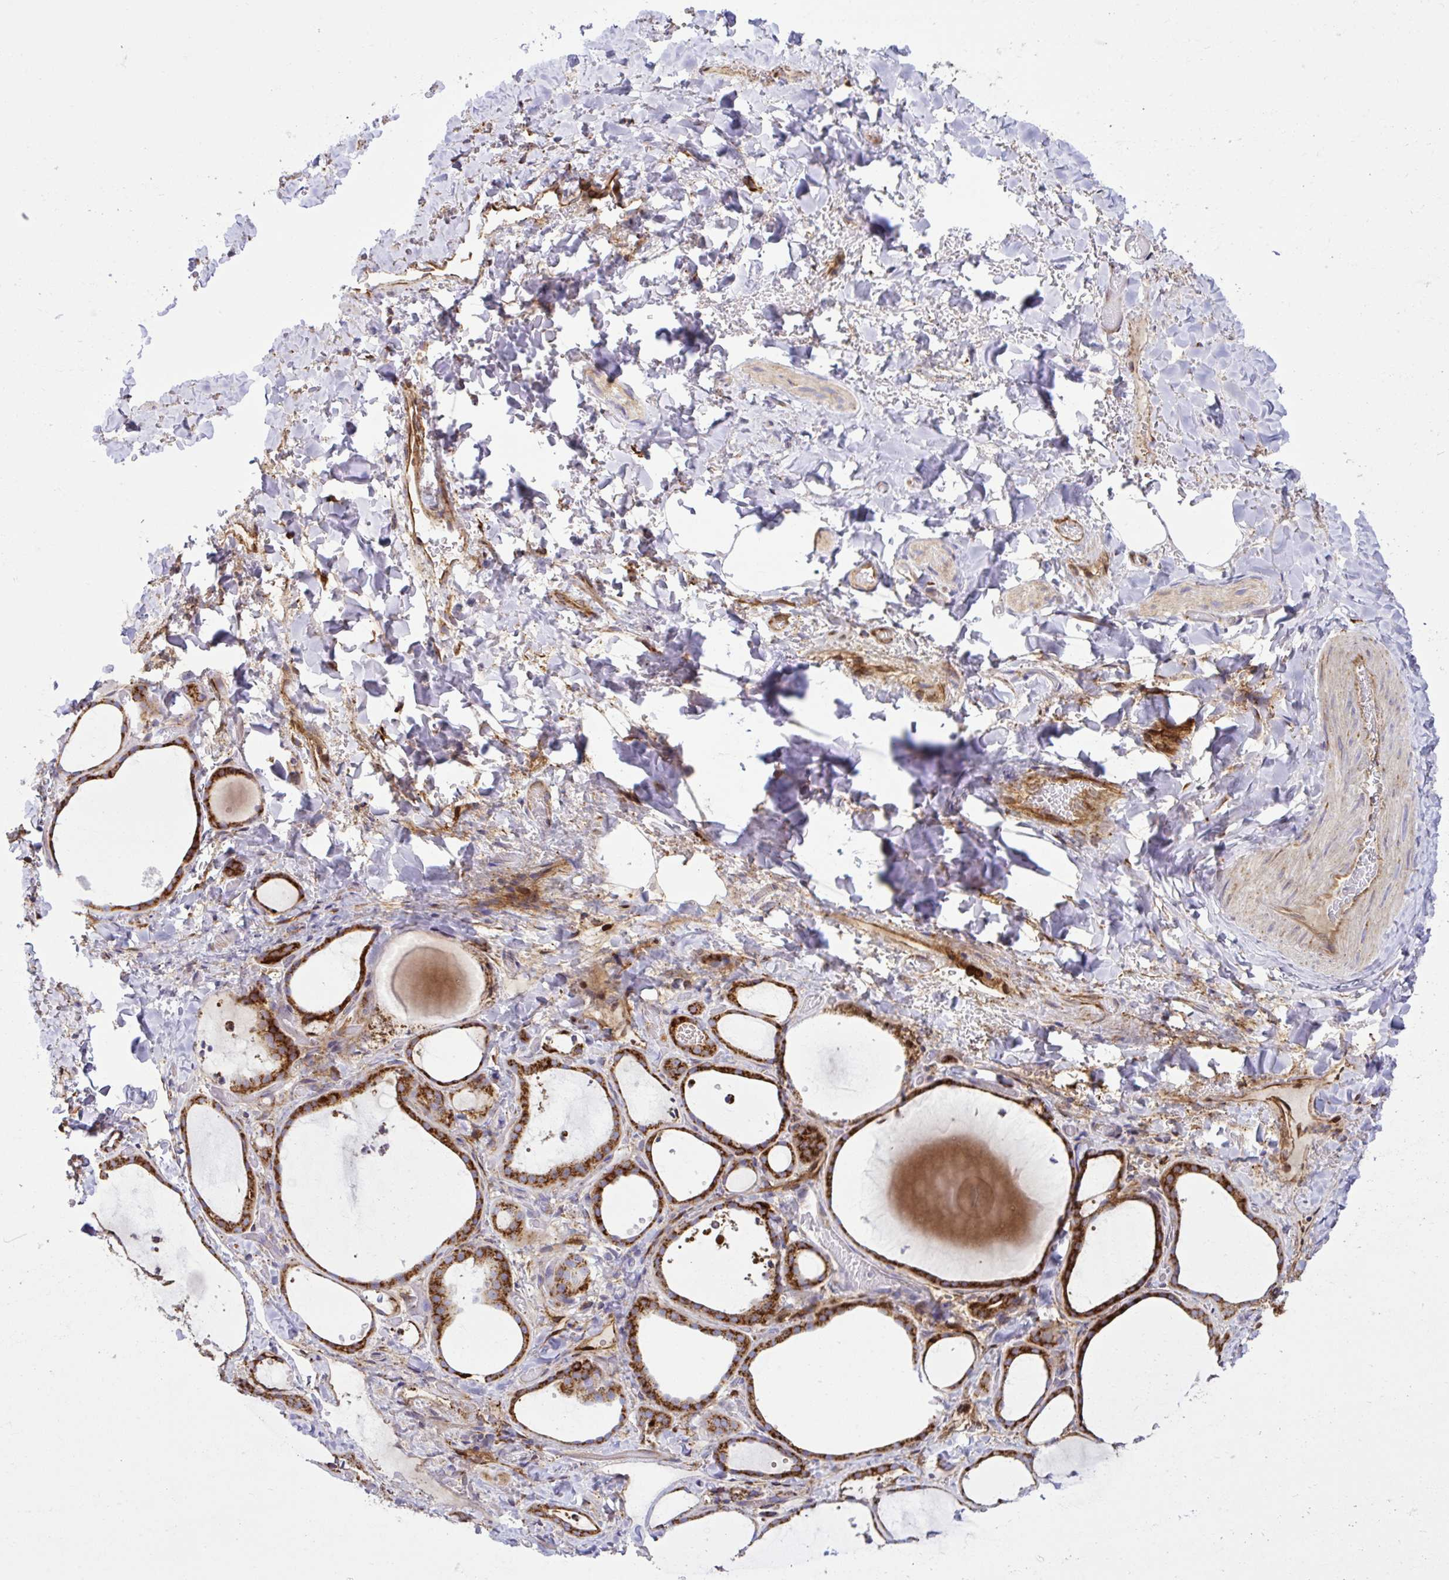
{"staining": {"intensity": "strong", "quantity": ">75%", "location": "cytoplasmic/membranous"}, "tissue": "thyroid gland", "cell_type": "Glandular cells", "image_type": "normal", "snomed": [{"axis": "morphology", "description": "Normal tissue, NOS"}, {"axis": "topography", "description": "Thyroid gland"}], "caption": "Protein staining by immunohistochemistry shows strong cytoplasmic/membranous staining in approximately >75% of glandular cells in benign thyroid gland.", "gene": "LIMS1", "patient": {"sex": "female", "age": 36}}